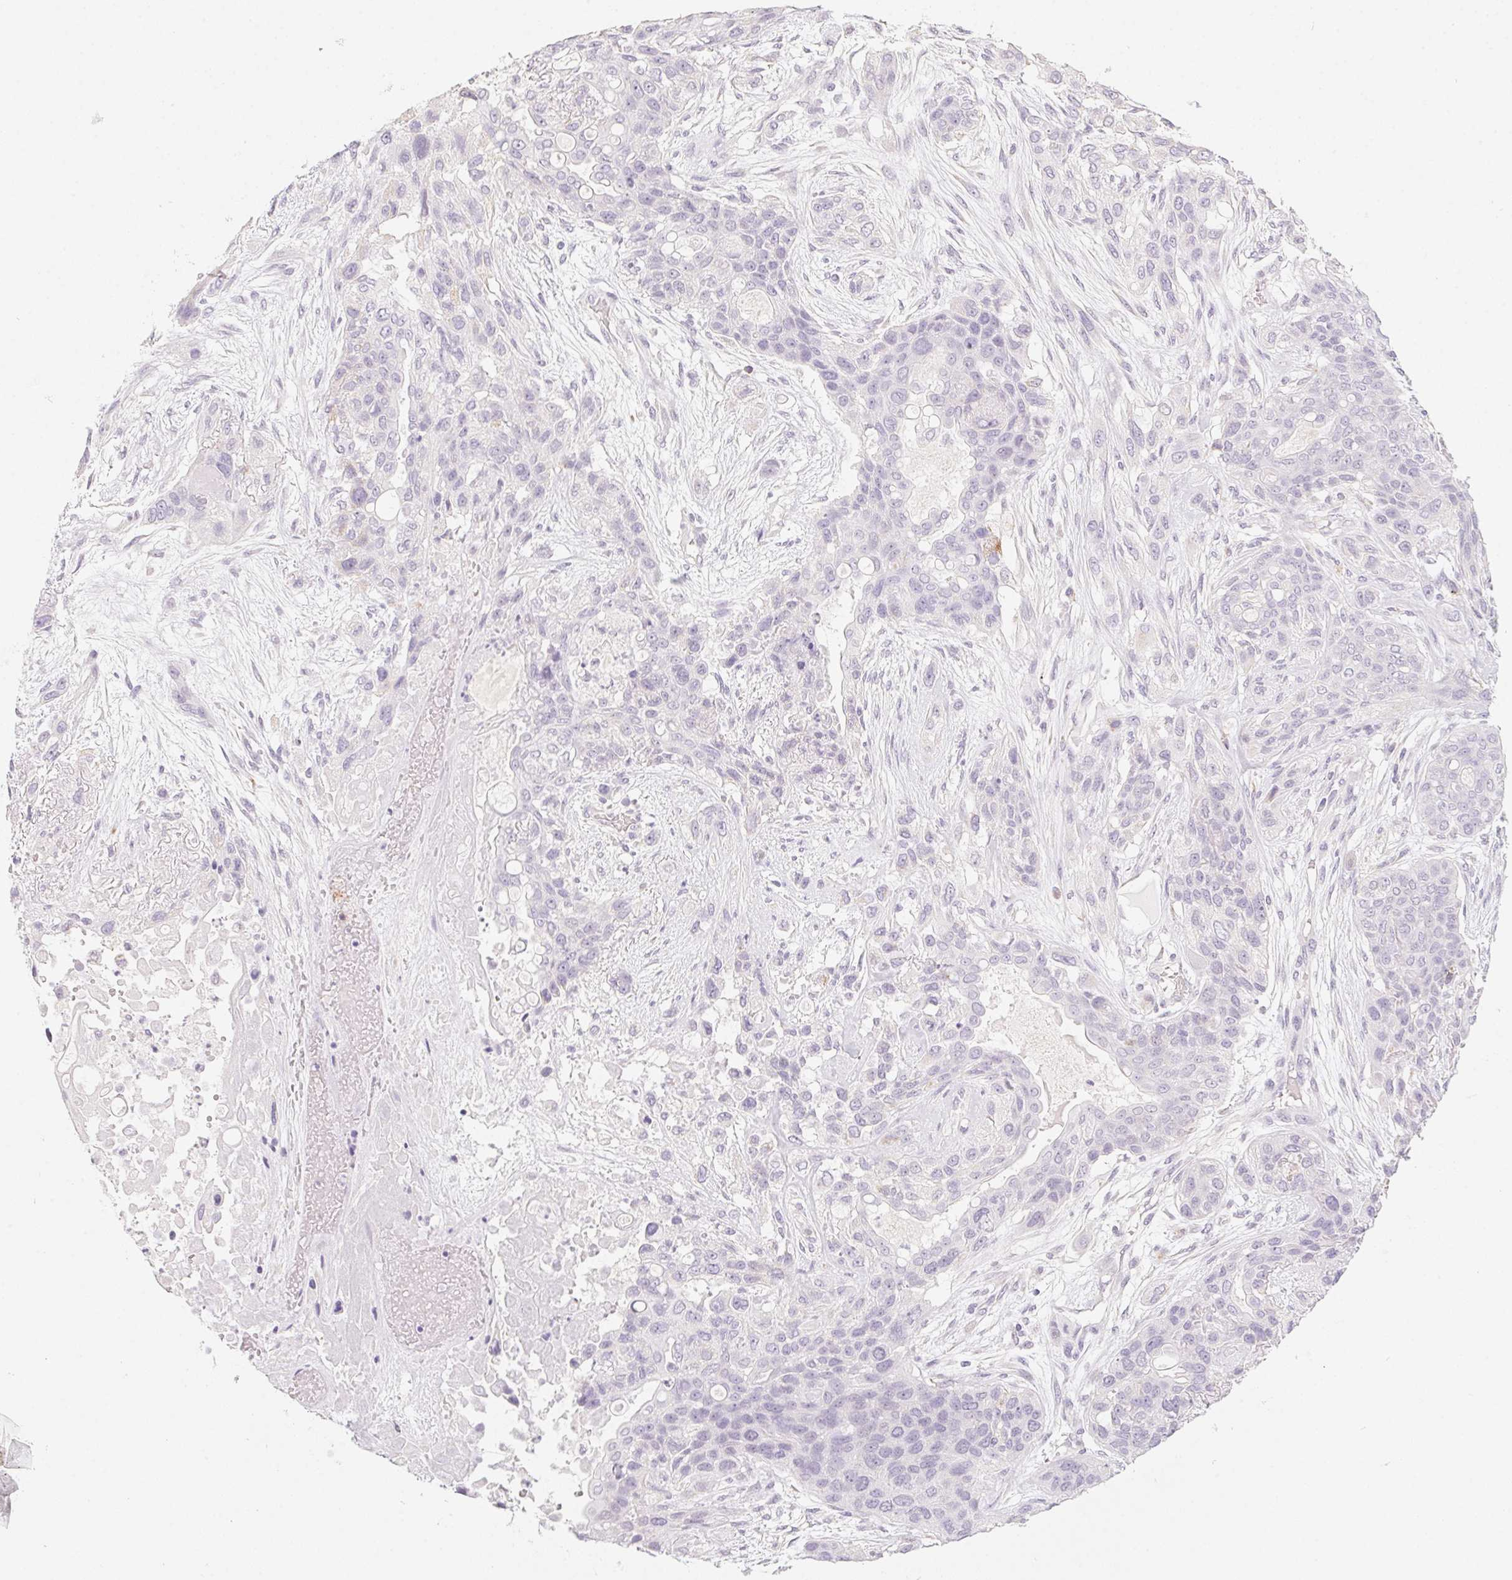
{"staining": {"intensity": "negative", "quantity": "none", "location": "none"}, "tissue": "lung cancer", "cell_type": "Tumor cells", "image_type": "cancer", "snomed": [{"axis": "morphology", "description": "Squamous cell carcinoma, NOS"}, {"axis": "topography", "description": "Lung"}], "caption": "Protein analysis of lung cancer reveals no significant expression in tumor cells.", "gene": "PRPH", "patient": {"sex": "female", "age": 70}}